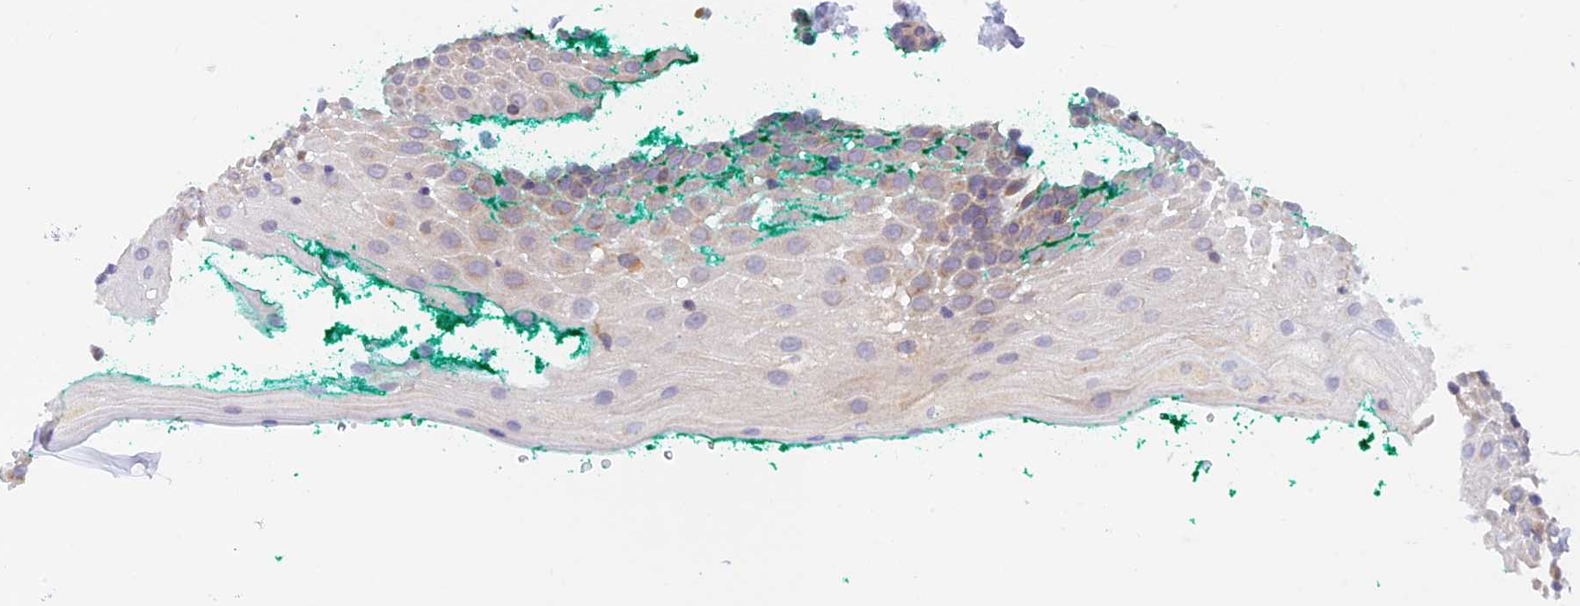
{"staining": {"intensity": "weak", "quantity": "25%-75%", "location": "cytoplasmic/membranous"}, "tissue": "oral mucosa", "cell_type": "Squamous epithelial cells", "image_type": "normal", "snomed": [{"axis": "morphology", "description": "Normal tissue, NOS"}, {"axis": "topography", "description": "Oral tissue"}], "caption": "The histopathology image displays immunohistochemical staining of benign oral mucosa. There is weak cytoplasmic/membranous positivity is seen in about 25%-75% of squamous epithelial cells.", "gene": "RANBP6", "patient": {"sex": "female", "age": 70}}